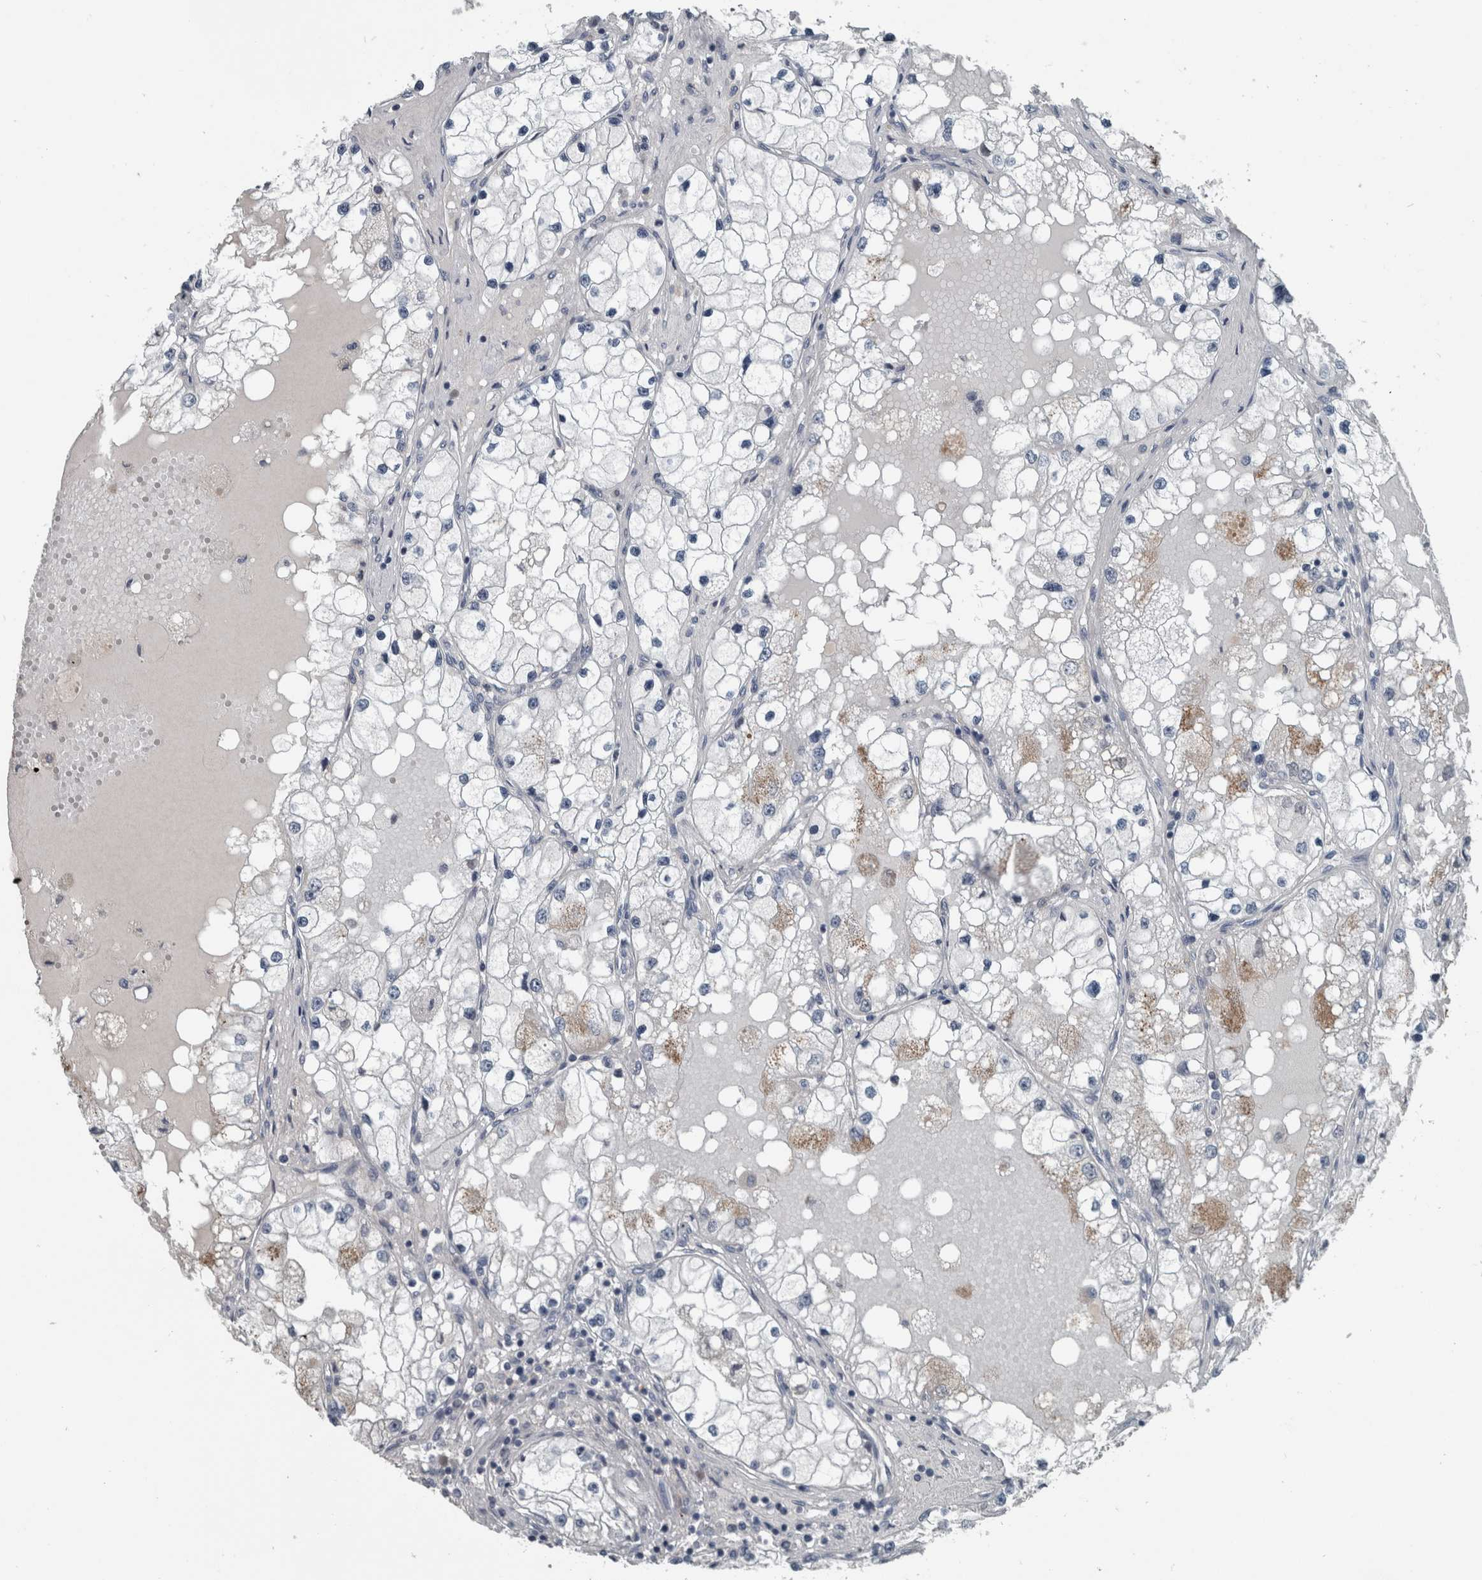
{"staining": {"intensity": "weak", "quantity": "<25%", "location": "cytoplasmic/membranous"}, "tissue": "renal cancer", "cell_type": "Tumor cells", "image_type": "cancer", "snomed": [{"axis": "morphology", "description": "Adenocarcinoma, NOS"}, {"axis": "topography", "description": "Kidney"}], "caption": "Immunohistochemical staining of human adenocarcinoma (renal) reveals no significant staining in tumor cells.", "gene": "KRT20", "patient": {"sex": "male", "age": 68}}